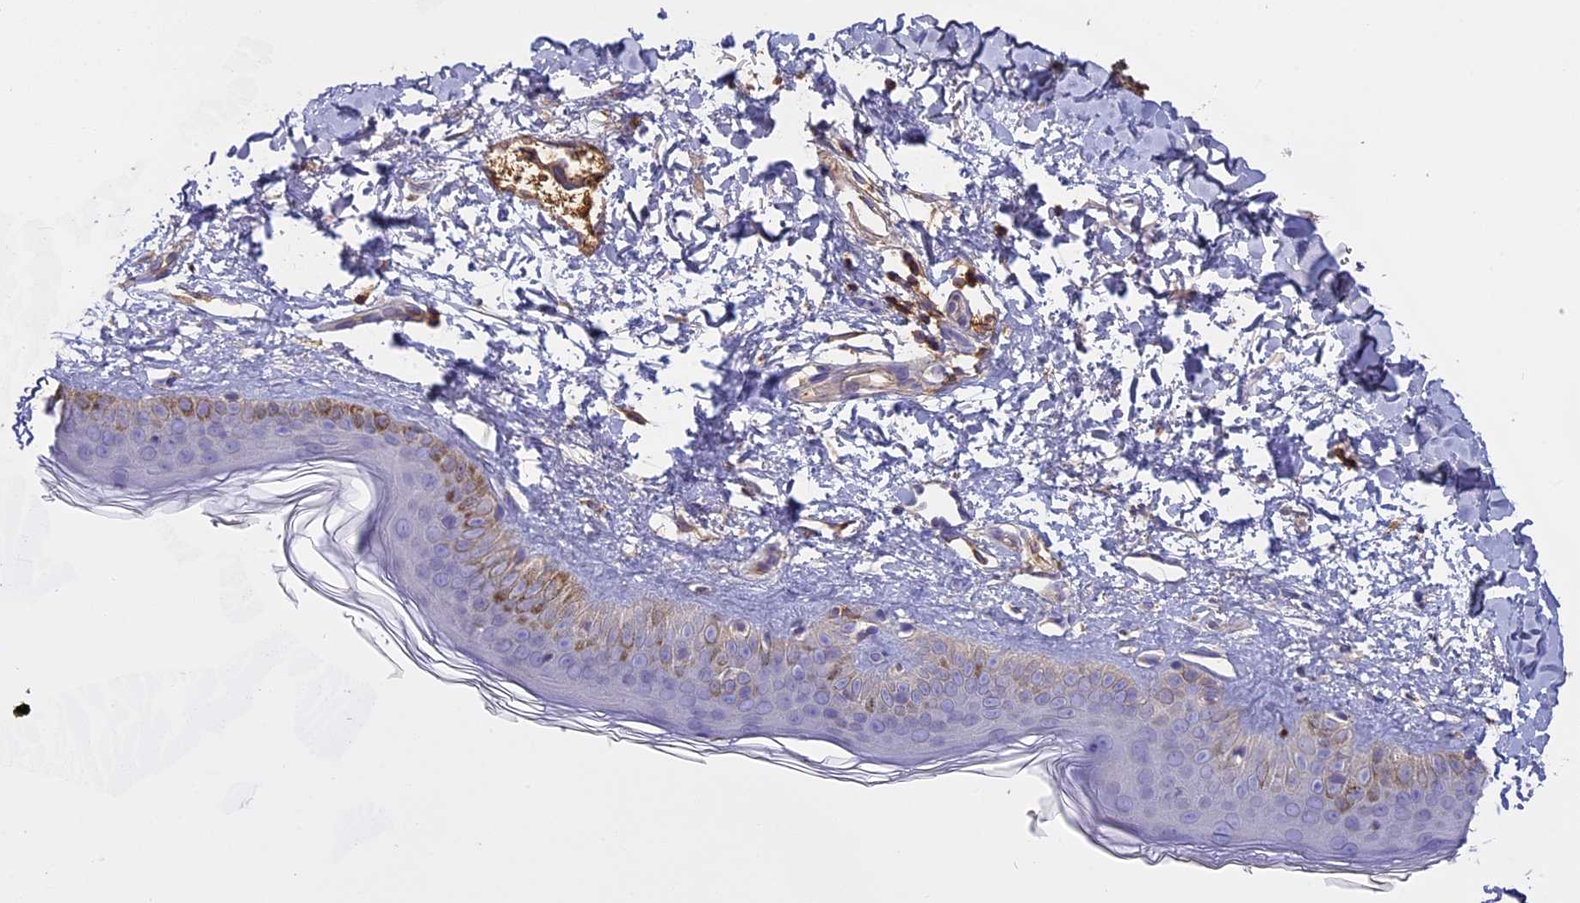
{"staining": {"intensity": "negative", "quantity": "none", "location": "none"}, "tissue": "skin", "cell_type": "Fibroblasts", "image_type": "normal", "snomed": [{"axis": "morphology", "description": "Normal tissue, NOS"}, {"axis": "topography", "description": "Skin"}], "caption": "DAB (3,3'-diaminobenzidine) immunohistochemical staining of unremarkable skin shows no significant positivity in fibroblasts.", "gene": "CFAP119", "patient": {"sex": "female", "age": 58}}